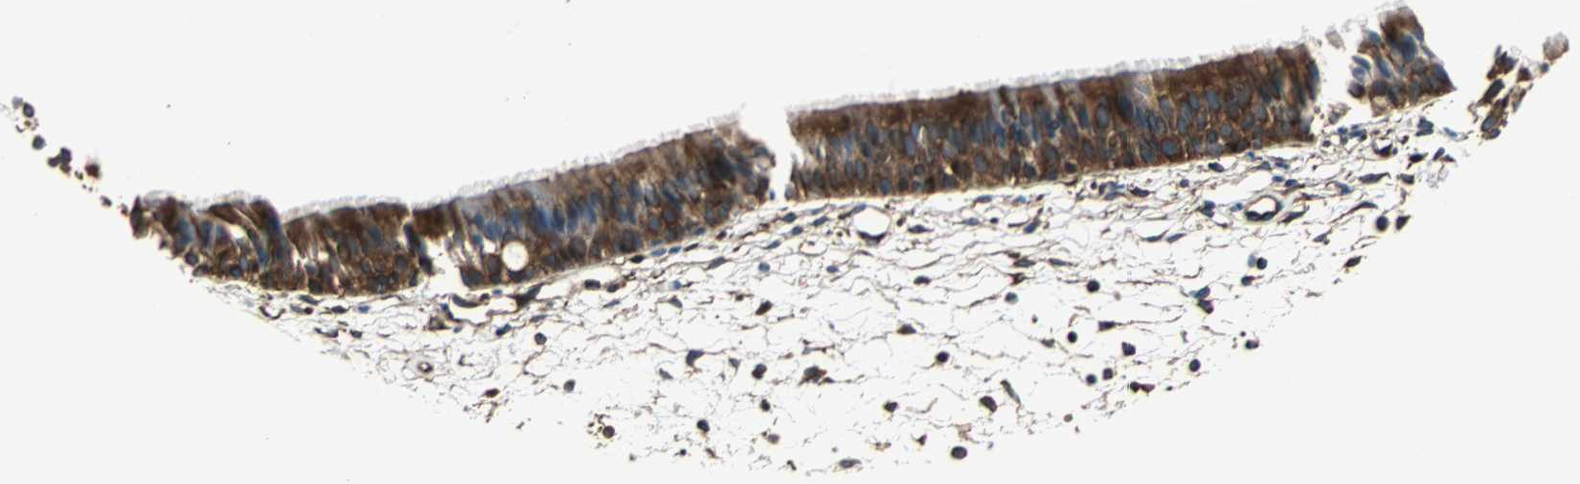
{"staining": {"intensity": "strong", "quantity": ">75%", "location": "cytoplasmic/membranous"}, "tissue": "nasopharynx", "cell_type": "Respiratory epithelial cells", "image_type": "normal", "snomed": [{"axis": "morphology", "description": "Normal tissue, NOS"}, {"axis": "topography", "description": "Nasopharynx"}], "caption": "Immunohistochemistry image of normal nasopharynx: nasopharynx stained using IHC exhibits high levels of strong protein expression localized specifically in the cytoplasmic/membranous of respiratory epithelial cells, appearing as a cytoplasmic/membranous brown color.", "gene": "RELA", "patient": {"sex": "female", "age": 54}}